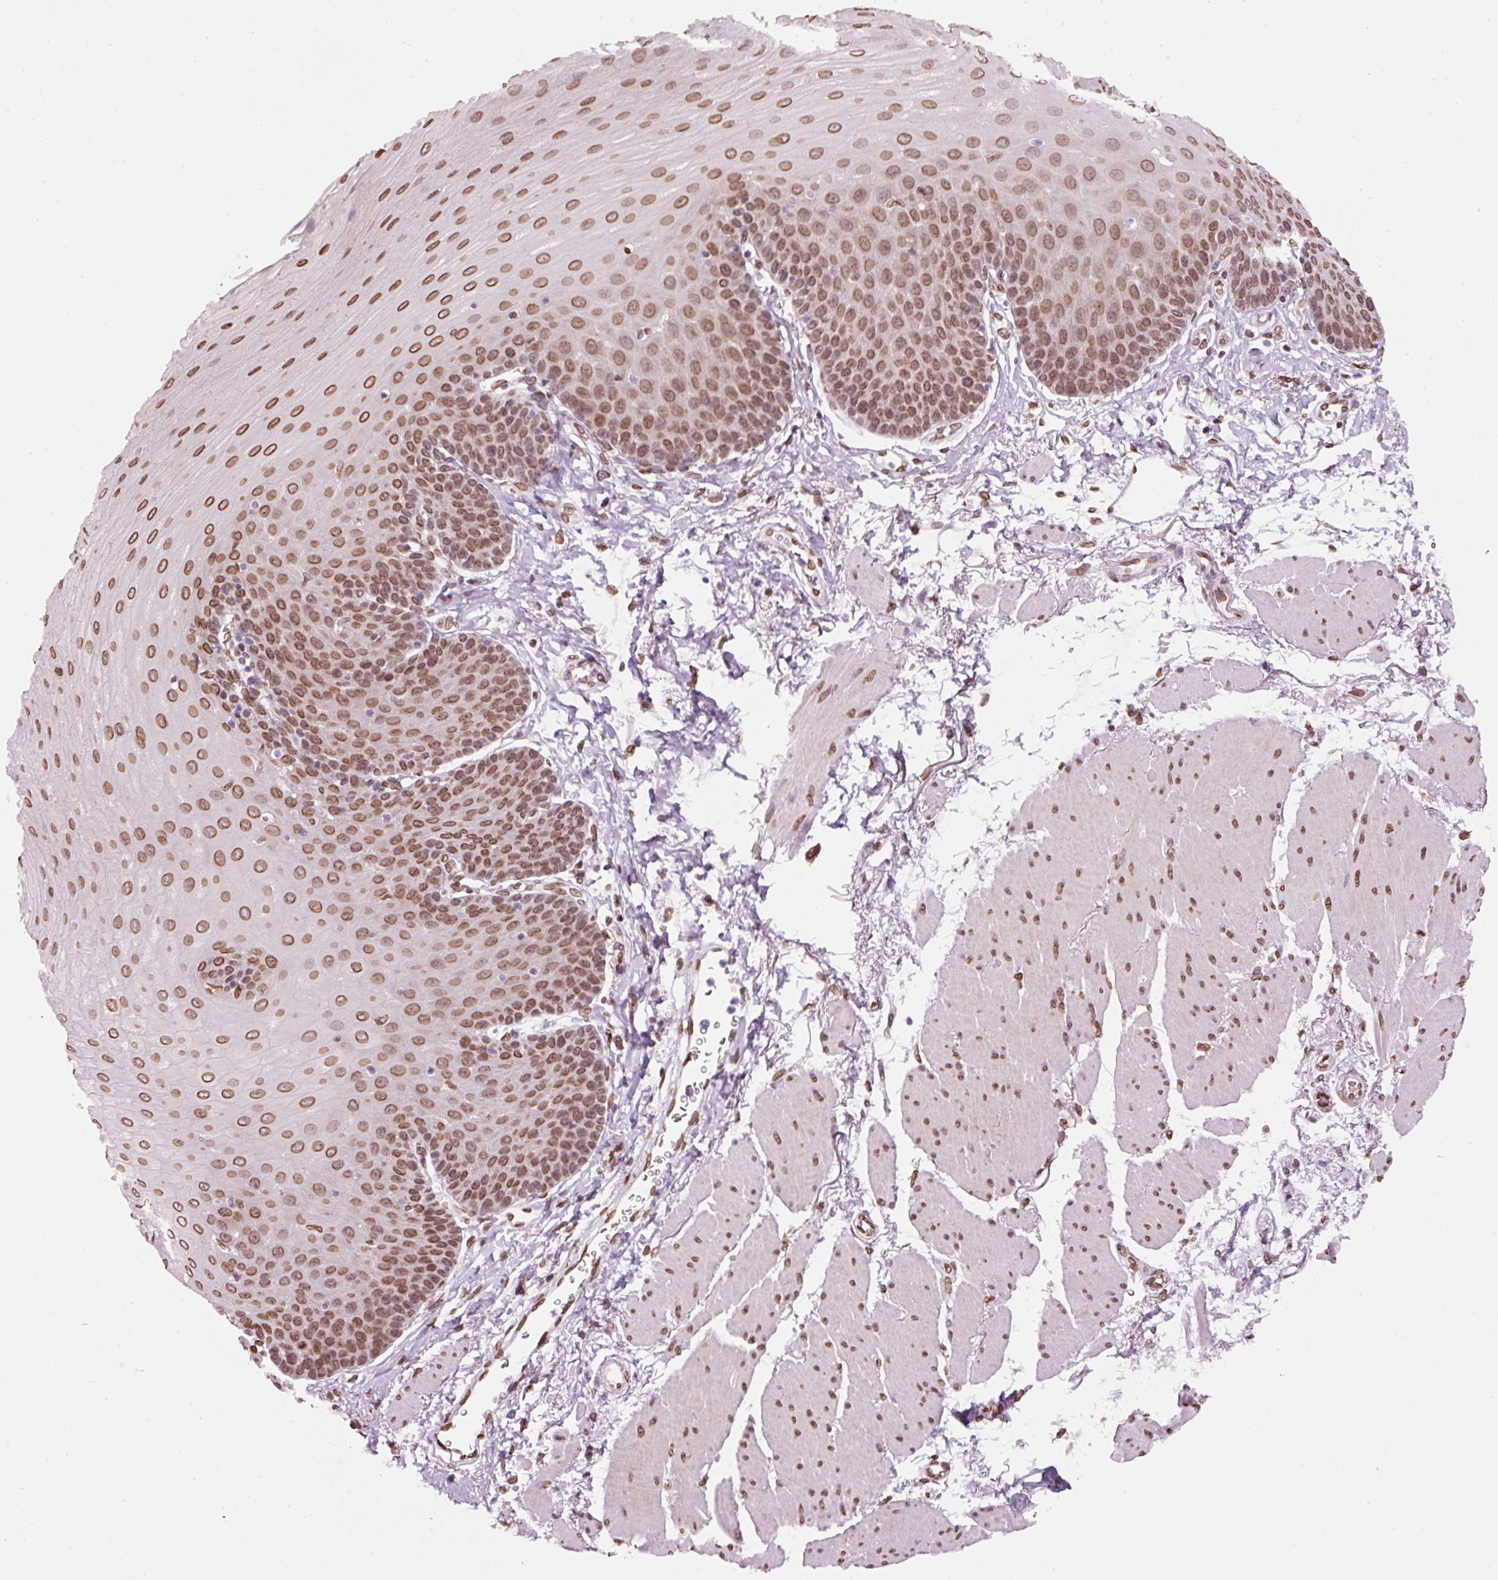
{"staining": {"intensity": "moderate", "quantity": ">75%", "location": "cytoplasmic/membranous,nuclear"}, "tissue": "esophagus", "cell_type": "Squamous epithelial cells", "image_type": "normal", "snomed": [{"axis": "morphology", "description": "Normal tissue, NOS"}, {"axis": "topography", "description": "Esophagus"}], "caption": "This histopathology image demonstrates IHC staining of unremarkable esophagus, with medium moderate cytoplasmic/membranous,nuclear expression in approximately >75% of squamous epithelial cells.", "gene": "ZNF224", "patient": {"sex": "female", "age": 81}}